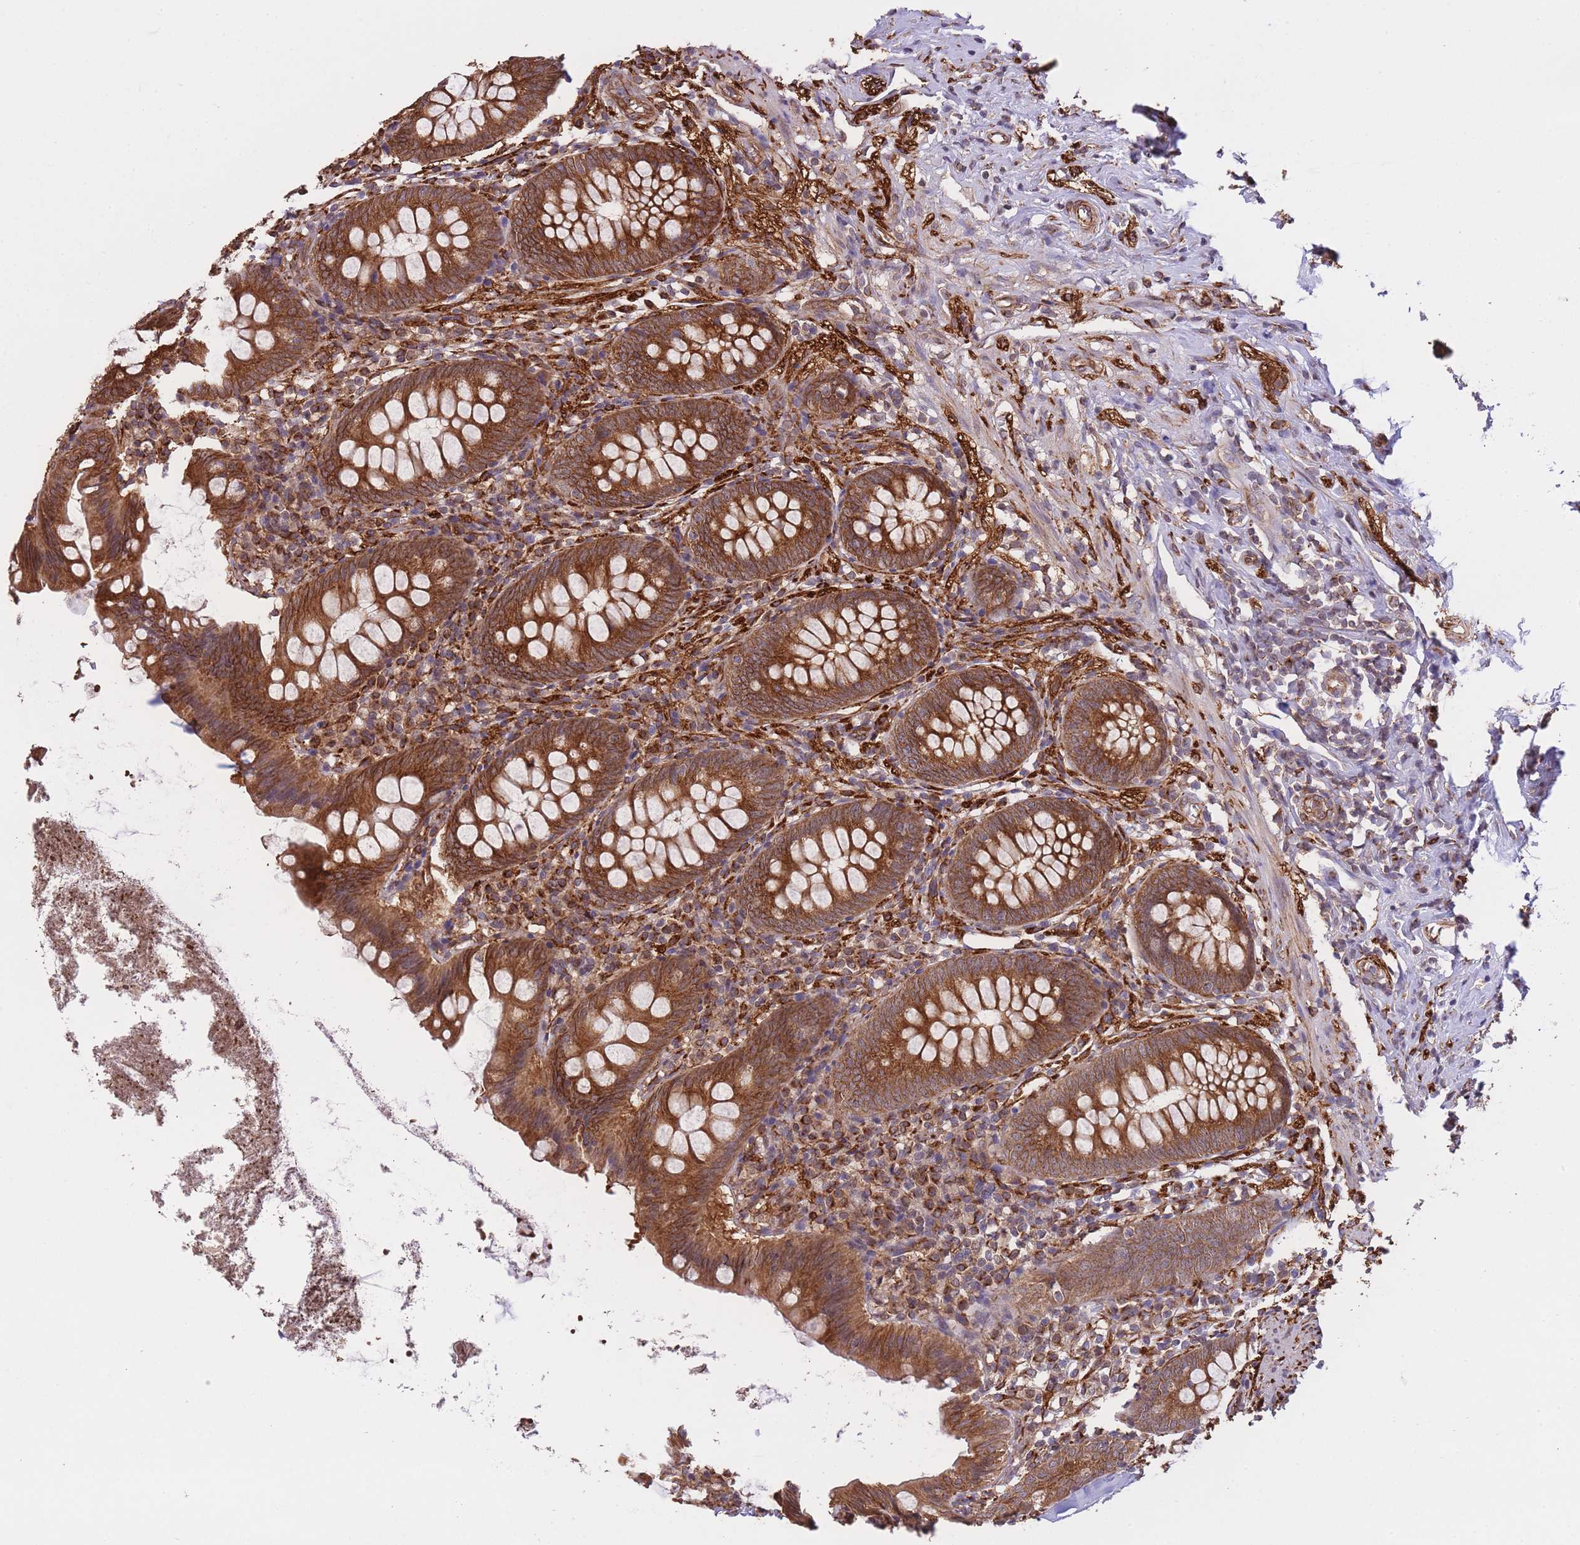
{"staining": {"intensity": "strong", "quantity": ">75%", "location": "cytoplasmic/membranous"}, "tissue": "appendix", "cell_type": "Glandular cells", "image_type": "normal", "snomed": [{"axis": "morphology", "description": "Normal tissue, NOS"}, {"axis": "topography", "description": "Appendix"}], "caption": "Immunohistochemical staining of benign human appendix demonstrates high levels of strong cytoplasmic/membranous expression in approximately >75% of glandular cells.", "gene": "EXOSC8", "patient": {"sex": "female", "age": 51}}